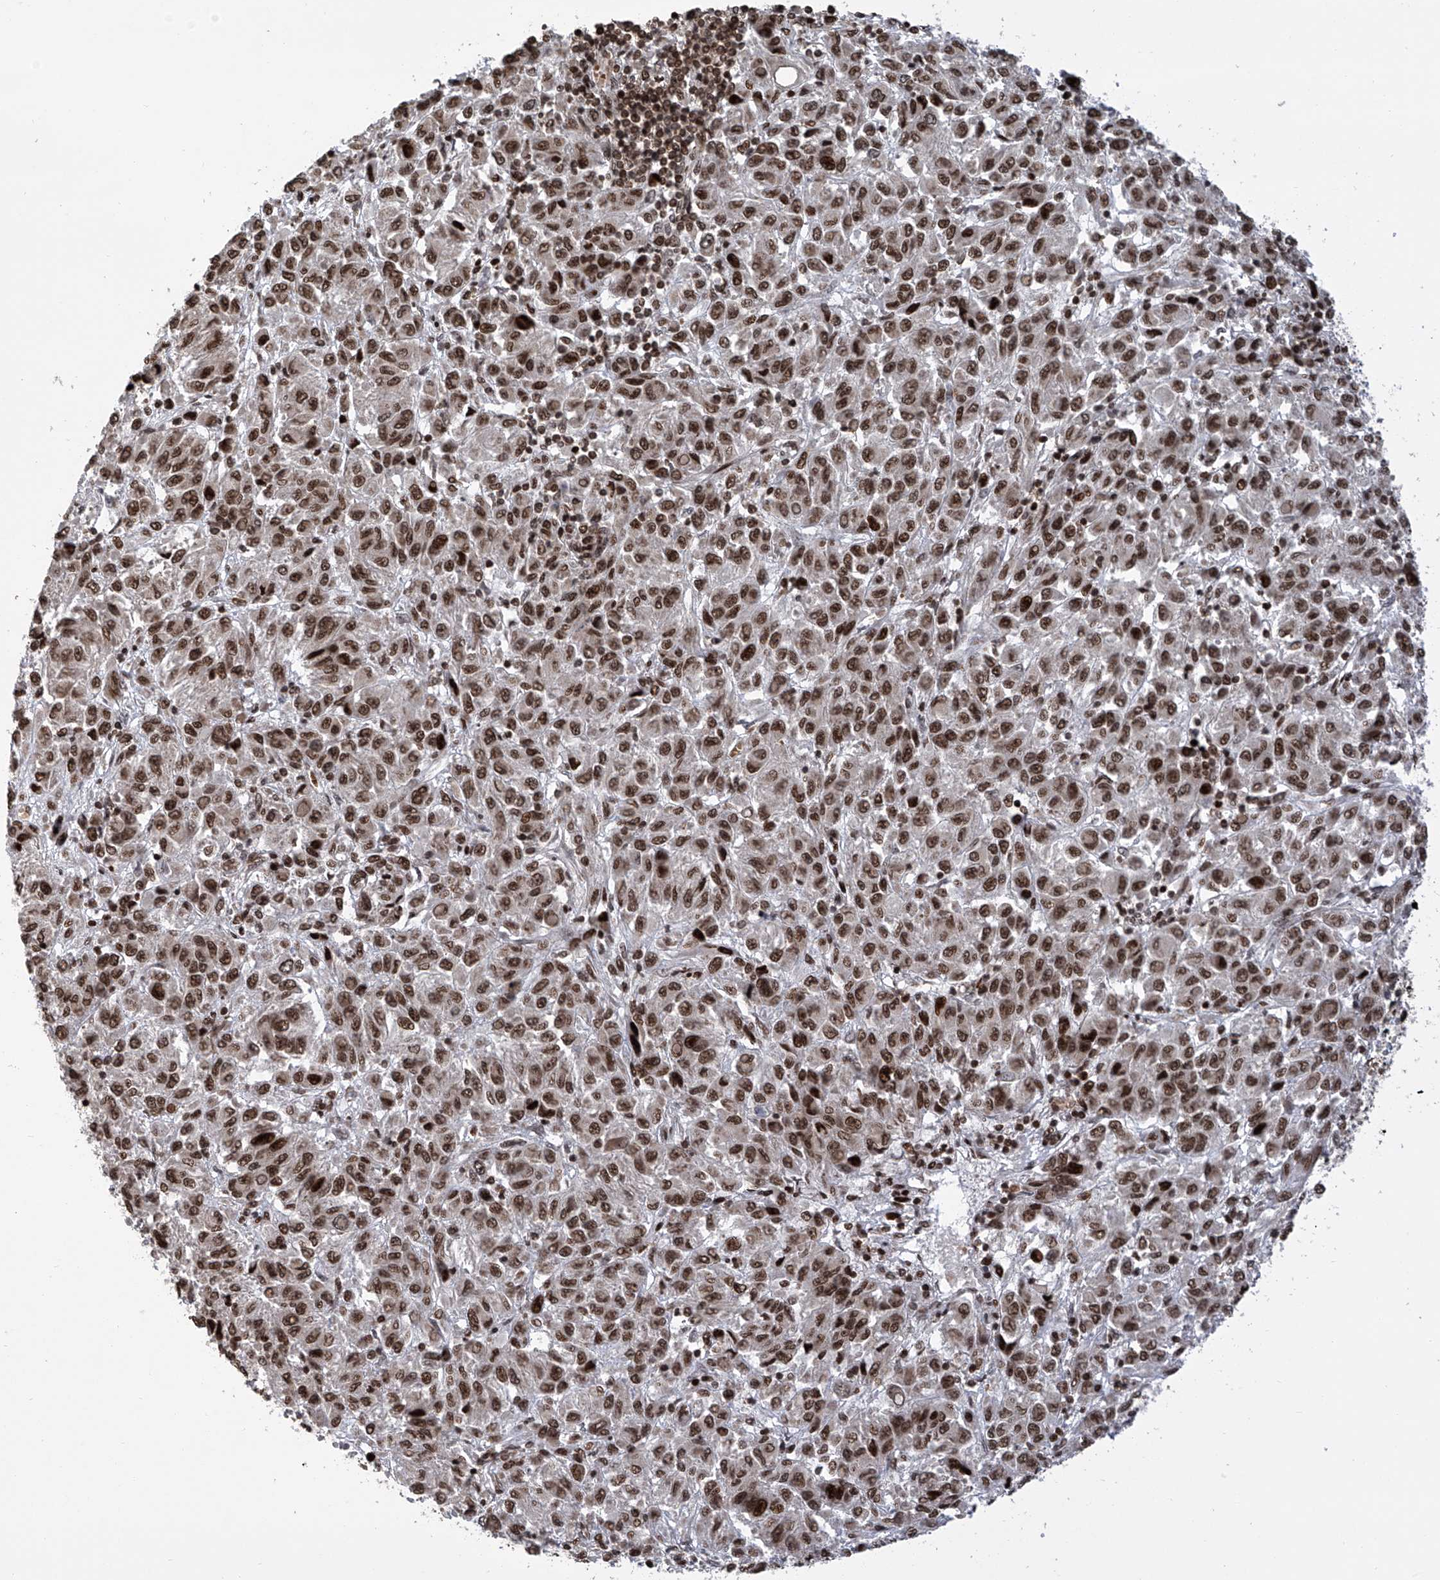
{"staining": {"intensity": "moderate", "quantity": ">75%", "location": "nuclear"}, "tissue": "melanoma", "cell_type": "Tumor cells", "image_type": "cancer", "snomed": [{"axis": "morphology", "description": "Malignant melanoma, Metastatic site"}, {"axis": "topography", "description": "Lung"}], "caption": "Immunohistochemistry (IHC) photomicrograph of neoplastic tissue: melanoma stained using immunohistochemistry (IHC) demonstrates medium levels of moderate protein expression localized specifically in the nuclear of tumor cells, appearing as a nuclear brown color.", "gene": "PAK1IP1", "patient": {"sex": "male", "age": 64}}